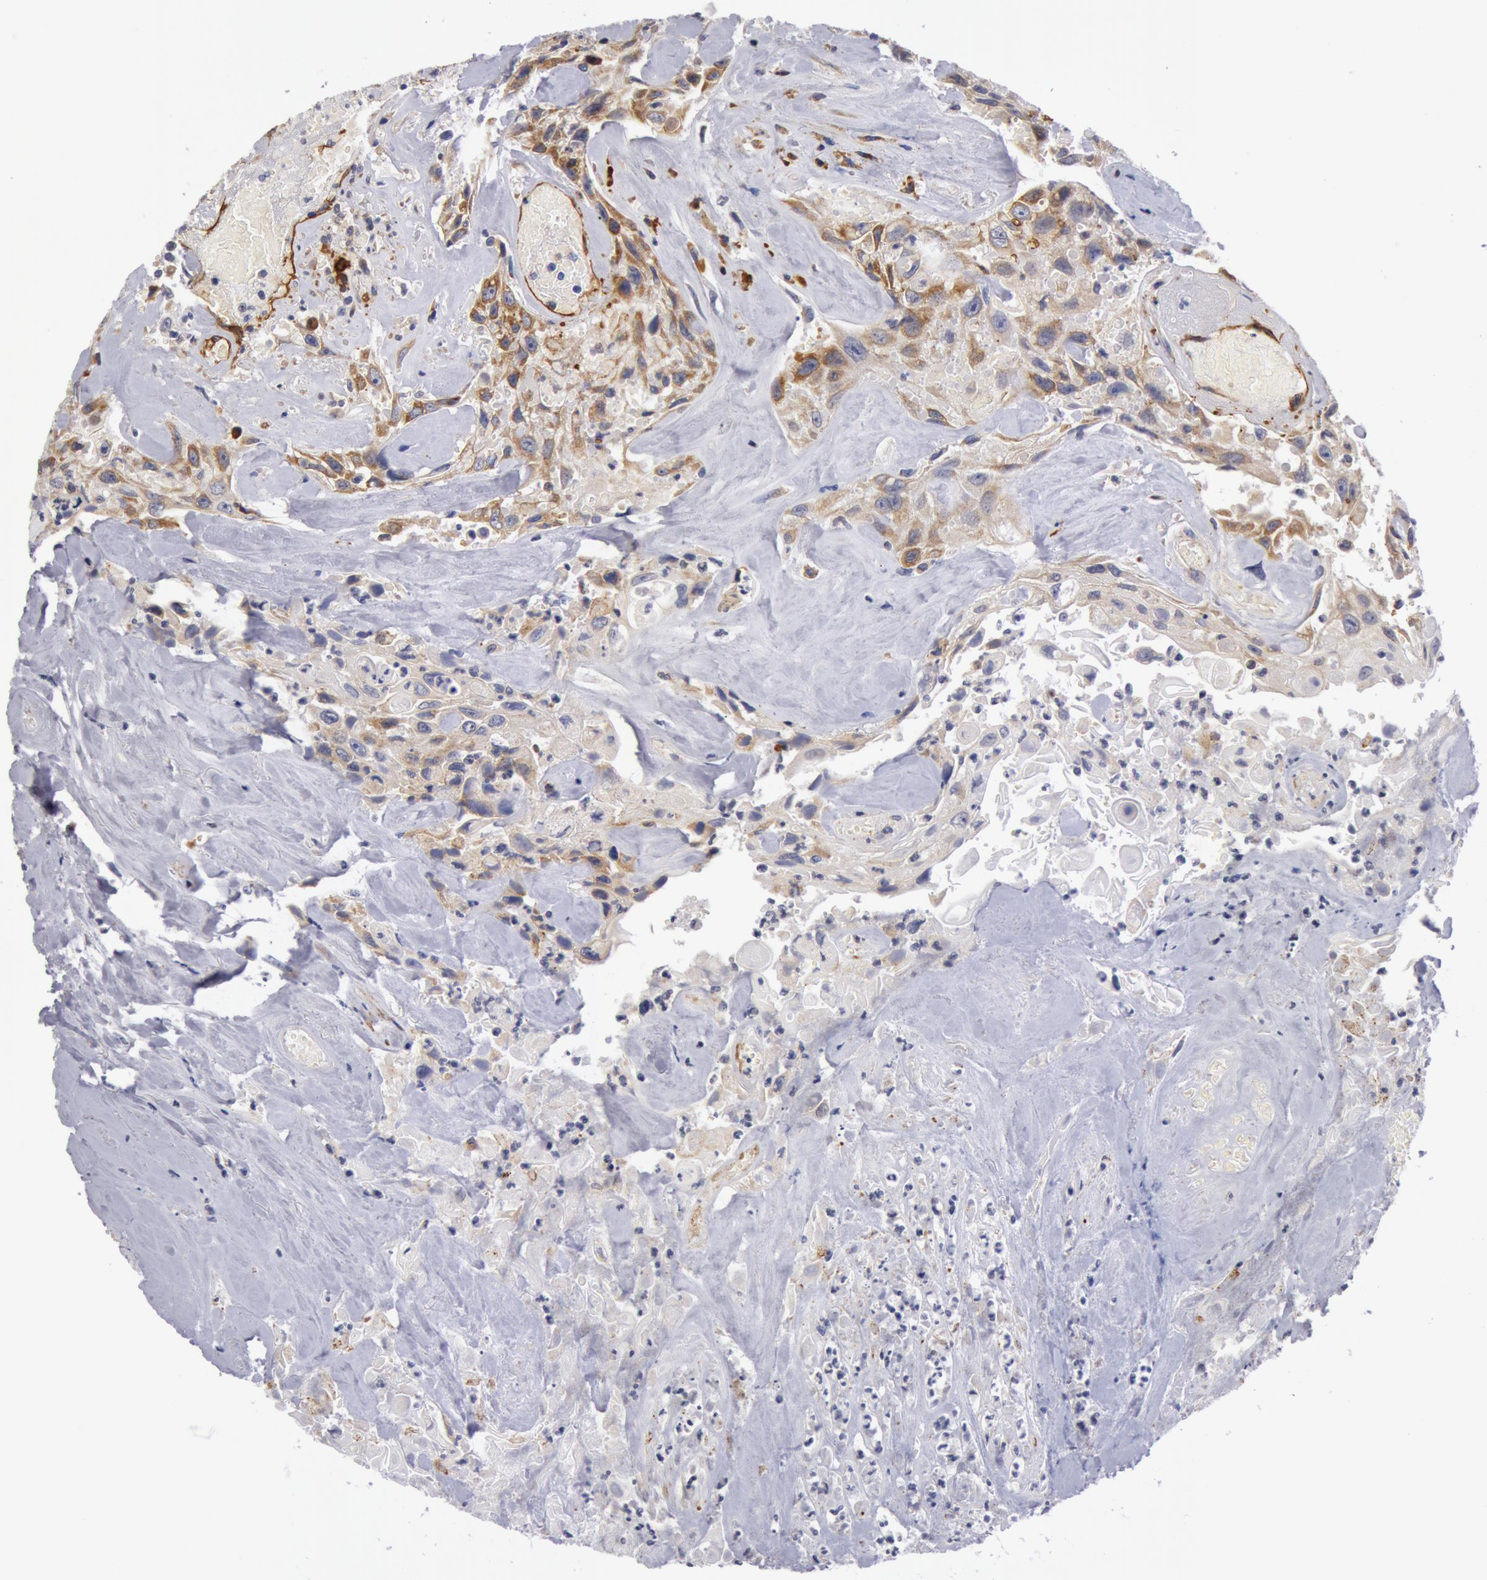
{"staining": {"intensity": "weak", "quantity": "25%-75%", "location": "cytoplasmic/membranous"}, "tissue": "urothelial cancer", "cell_type": "Tumor cells", "image_type": "cancer", "snomed": [{"axis": "morphology", "description": "Urothelial carcinoma, High grade"}, {"axis": "topography", "description": "Urinary bladder"}], "caption": "Protein analysis of urothelial carcinoma (high-grade) tissue shows weak cytoplasmic/membranous positivity in about 25%-75% of tumor cells.", "gene": "IL23A", "patient": {"sex": "female", "age": 84}}